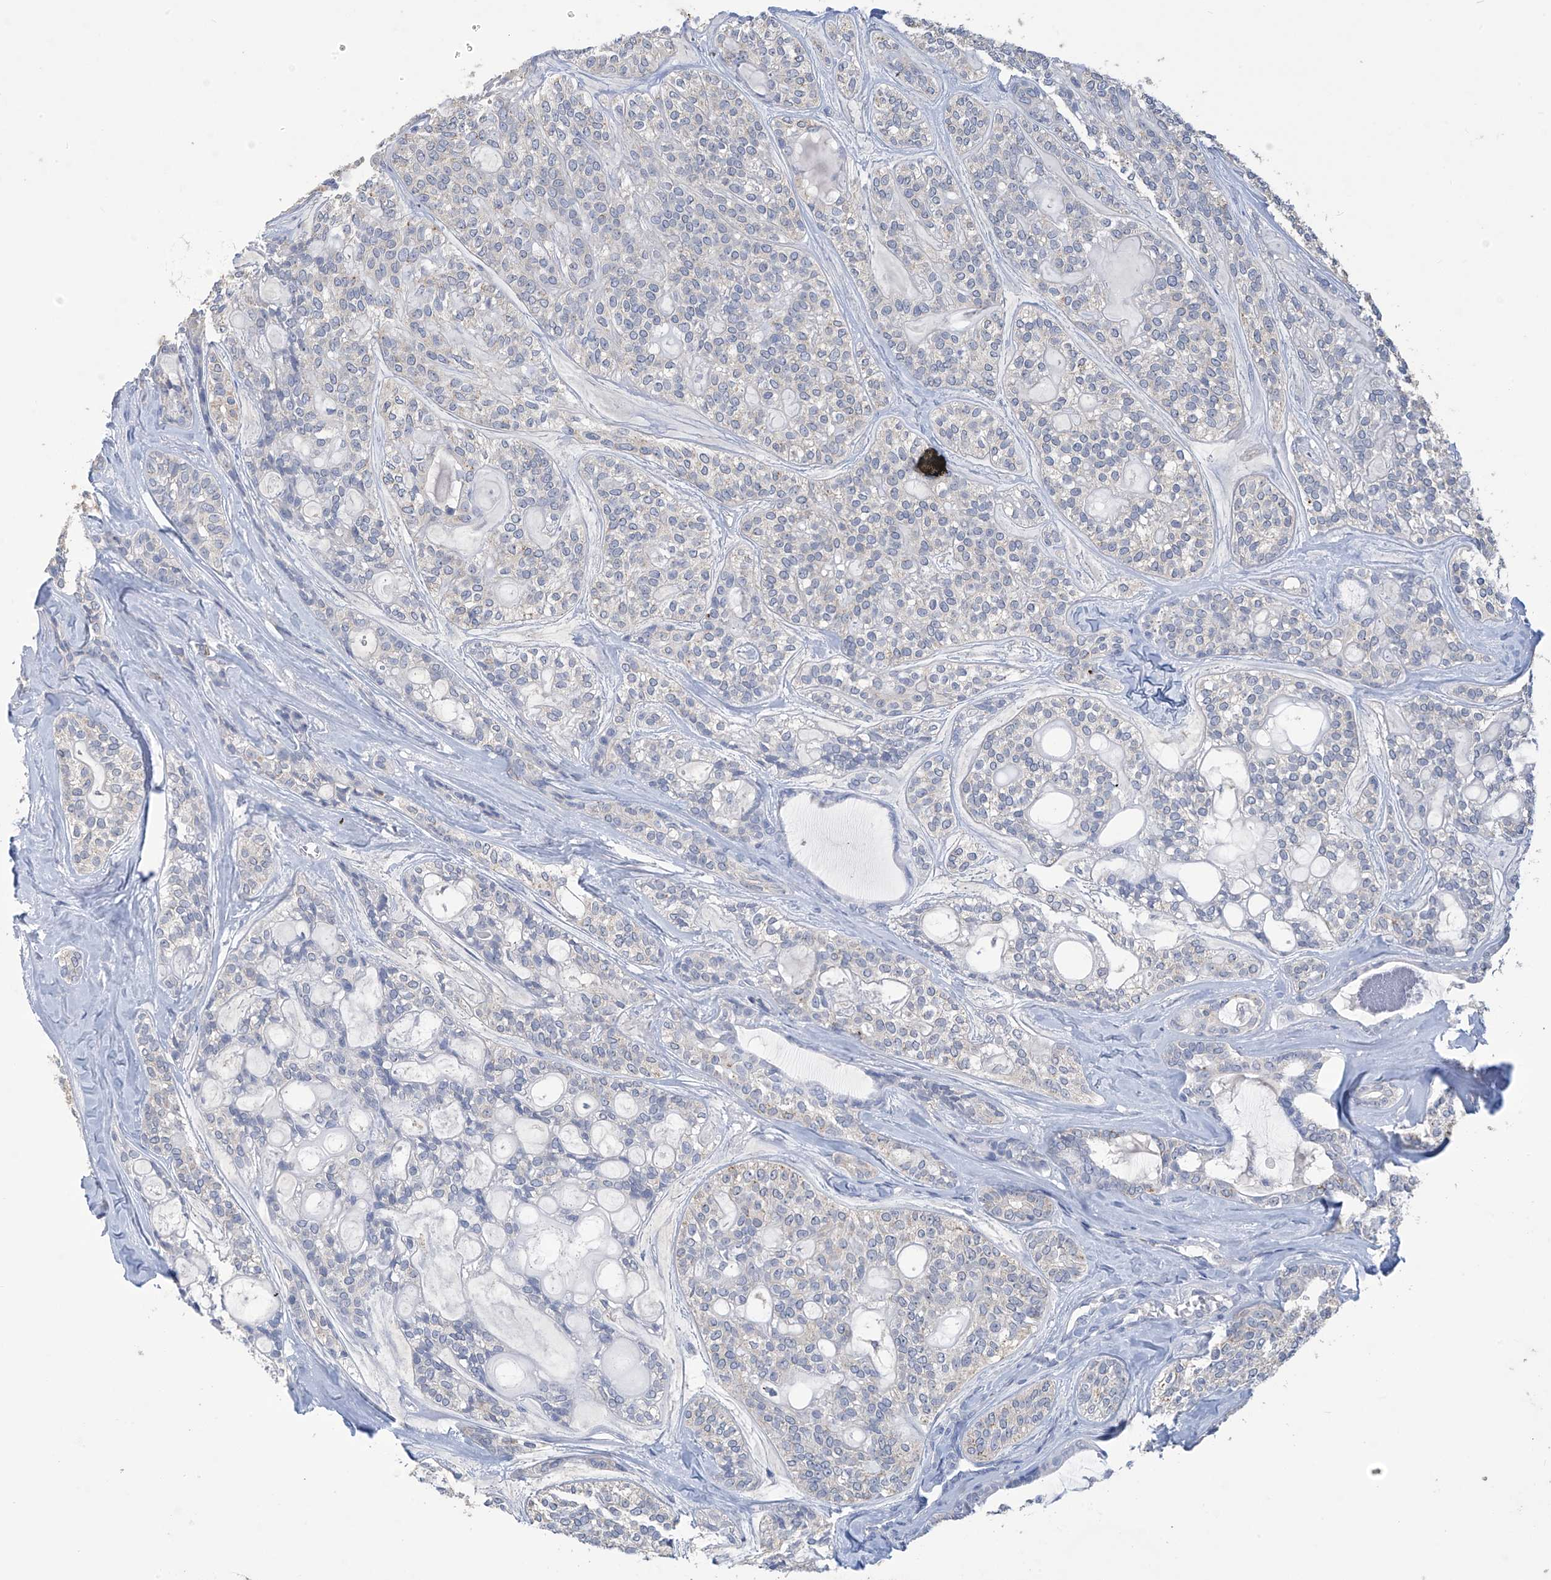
{"staining": {"intensity": "negative", "quantity": "none", "location": "none"}, "tissue": "head and neck cancer", "cell_type": "Tumor cells", "image_type": "cancer", "snomed": [{"axis": "morphology", "description": "Adenocarcinoma, NOS"}, {"axis": "topography", "description": "Head-Neck"}], "caption": "Tumor cells are negative for brown protein staining in head and neck cancer. (Brightfield microscopy of DAB immunohistochemistry at high magnification).", "gene": "OGT", "patient": {"sex": "male", "age": 66}}